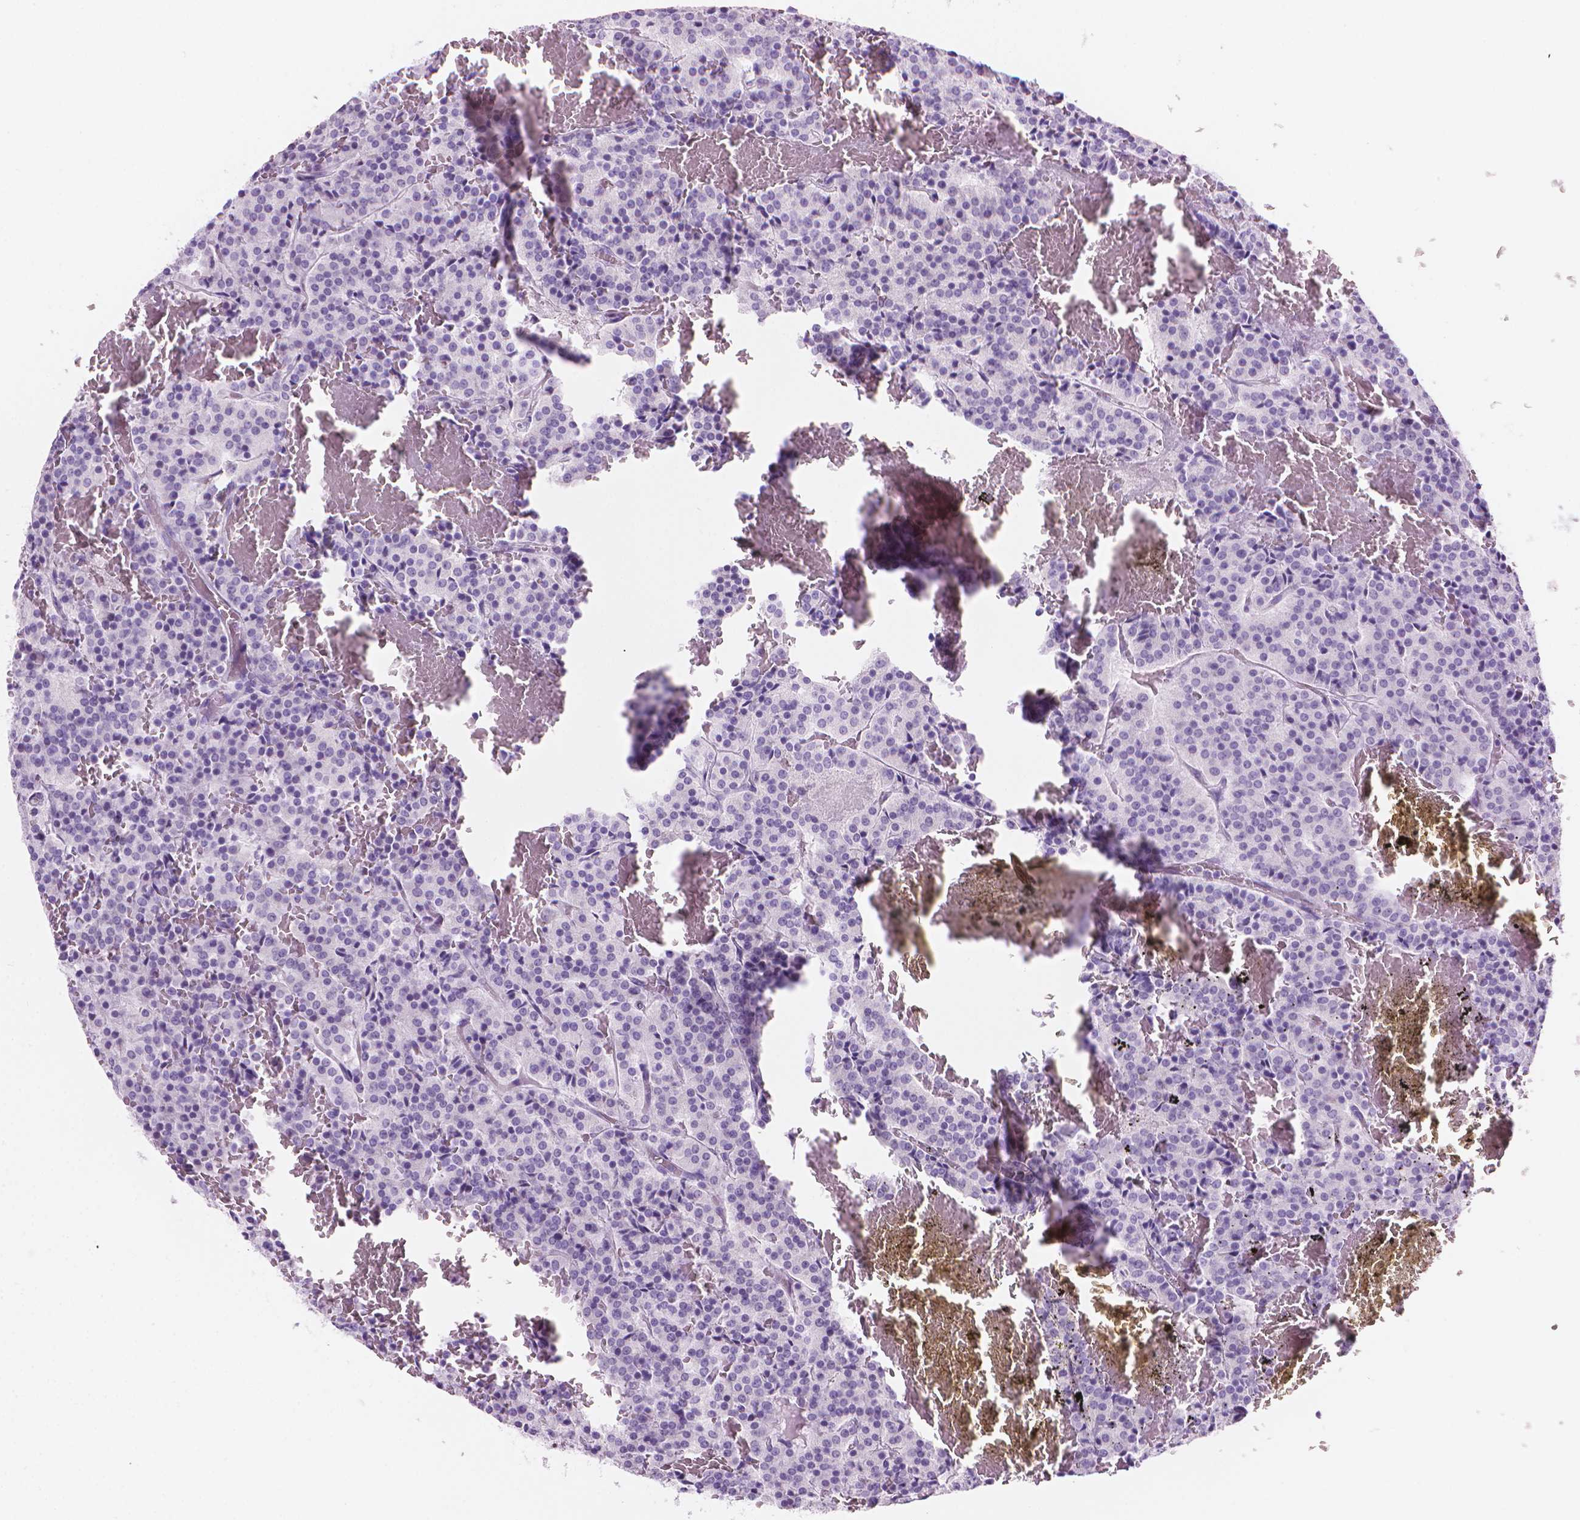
{"staining": {"intensity": "negative", "quantity": "none", "location": "none"}, "tissue": "carcinoid", "cell_type": "Tumor cells", "image_type": "cancer", "snomed": [{"axis": "morphology", "description": "Carcinoid, malignant, NOS"}, {"axis": "topography", "description": "Lung"}], "caption": "Carcinoid was stained to show a protein in brown. There is no significant positivity in tumor cells. (Brightfield microscopy of DAB (3,3'-diaminobenzidine) IHC at high magnification).", "gene": "TTC29", "patient": {"sex": "male", "age": 70}}